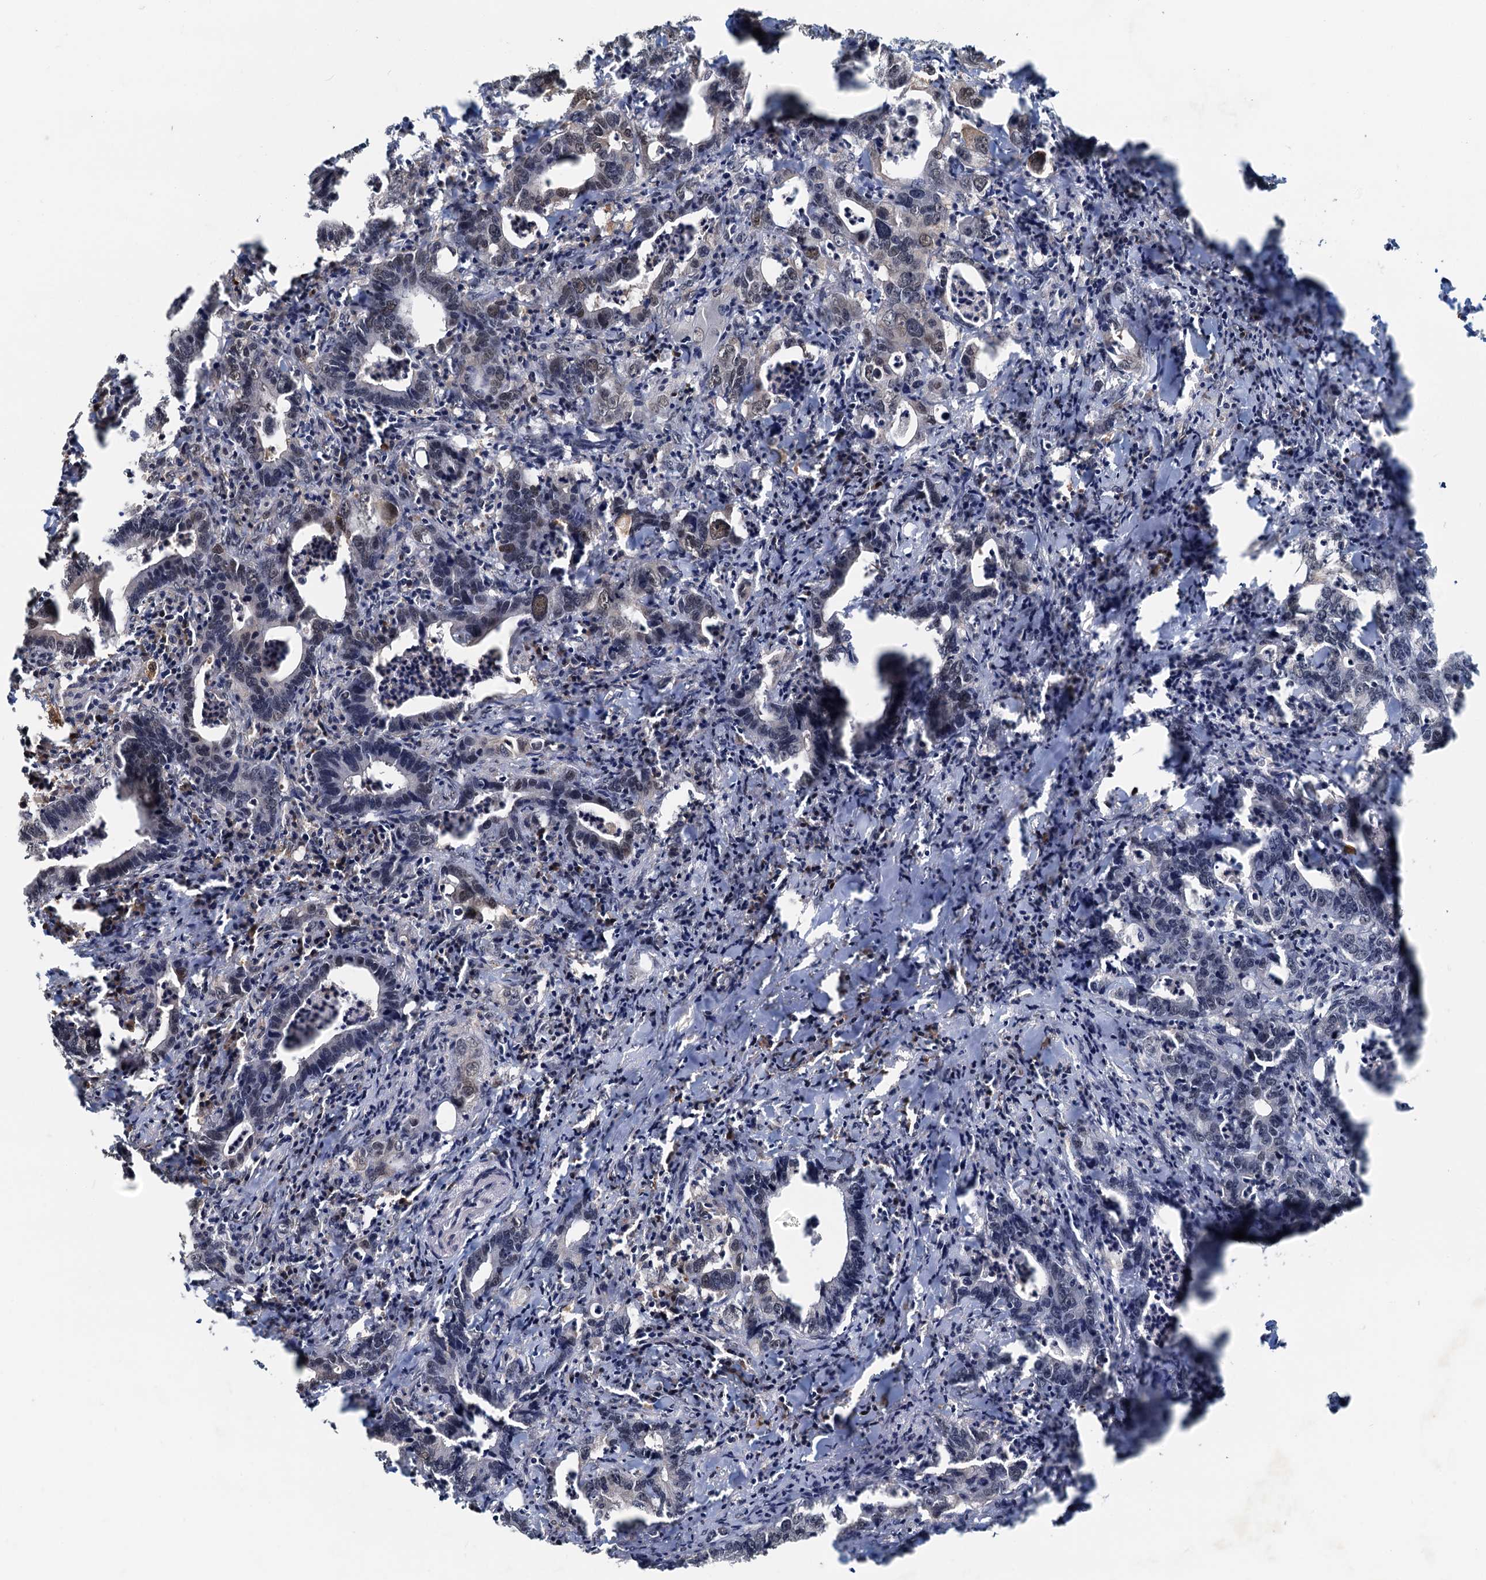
{"staining": {"intensity": "weak", "quantity": "<25%", "location": "nuclear"}, "tissue": "colorectal cancer", "cell_type": "Tumor cells", "image_type": "cancer", "snomed": [{"axis": "morphology", "description": "Adenocarcinoma, NOS"}, {"axis": "topography", "description": "Colon"}], "caption": "This is an immunohistochemistry histopathology image of colorectal cancer (adenocarcinoma). There is no expression in tumor cells.", "gene": "SPINDOC", "patient": {"sex": "female", "age": 75}}